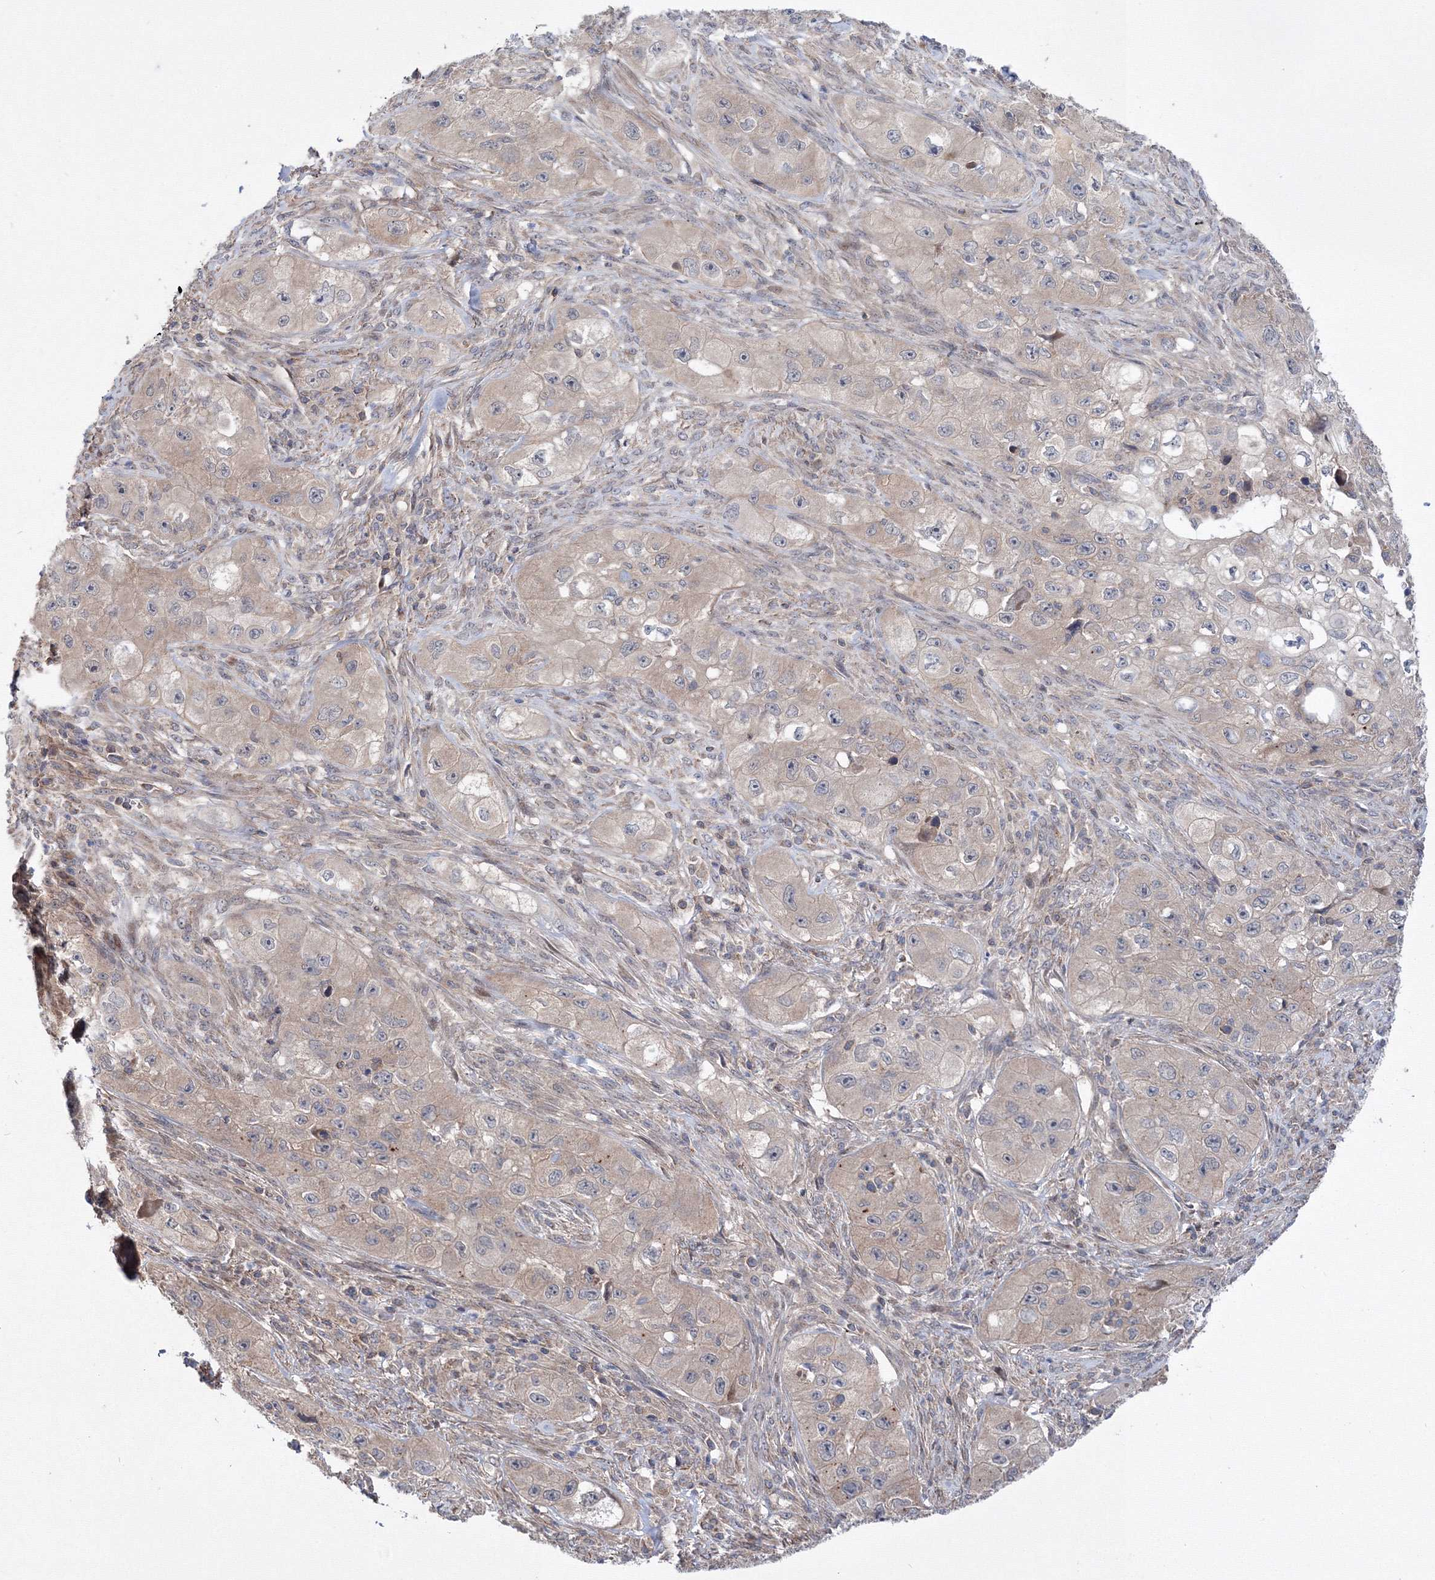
{"staining": {"intensity": "weak", "quantity": "25%-75%", "location": "cytoplasmic/membranous"}, "tissue": "skin cancer", "cell_type": "Tumor cells", "image_type": "cancer", "snomed": [{"axis": "morphology", "description": "Squamous cell carcinoma, NOS"}, {"axis": "topography", "description": "Skin"}, {"axis": "topography", "description": "Subcutis"}], "caption": "The immunohistochemical stain shows weak cytoplasmic/membranous positivity in tumor cells of skin cancer tissue. (DAB (3,3'-diaminobenzidine) IHC, brown staining for protein, blue staining for nuclei).", "gene": "PPP2R2B", "patient": {"sex": "male", "age": 73}}